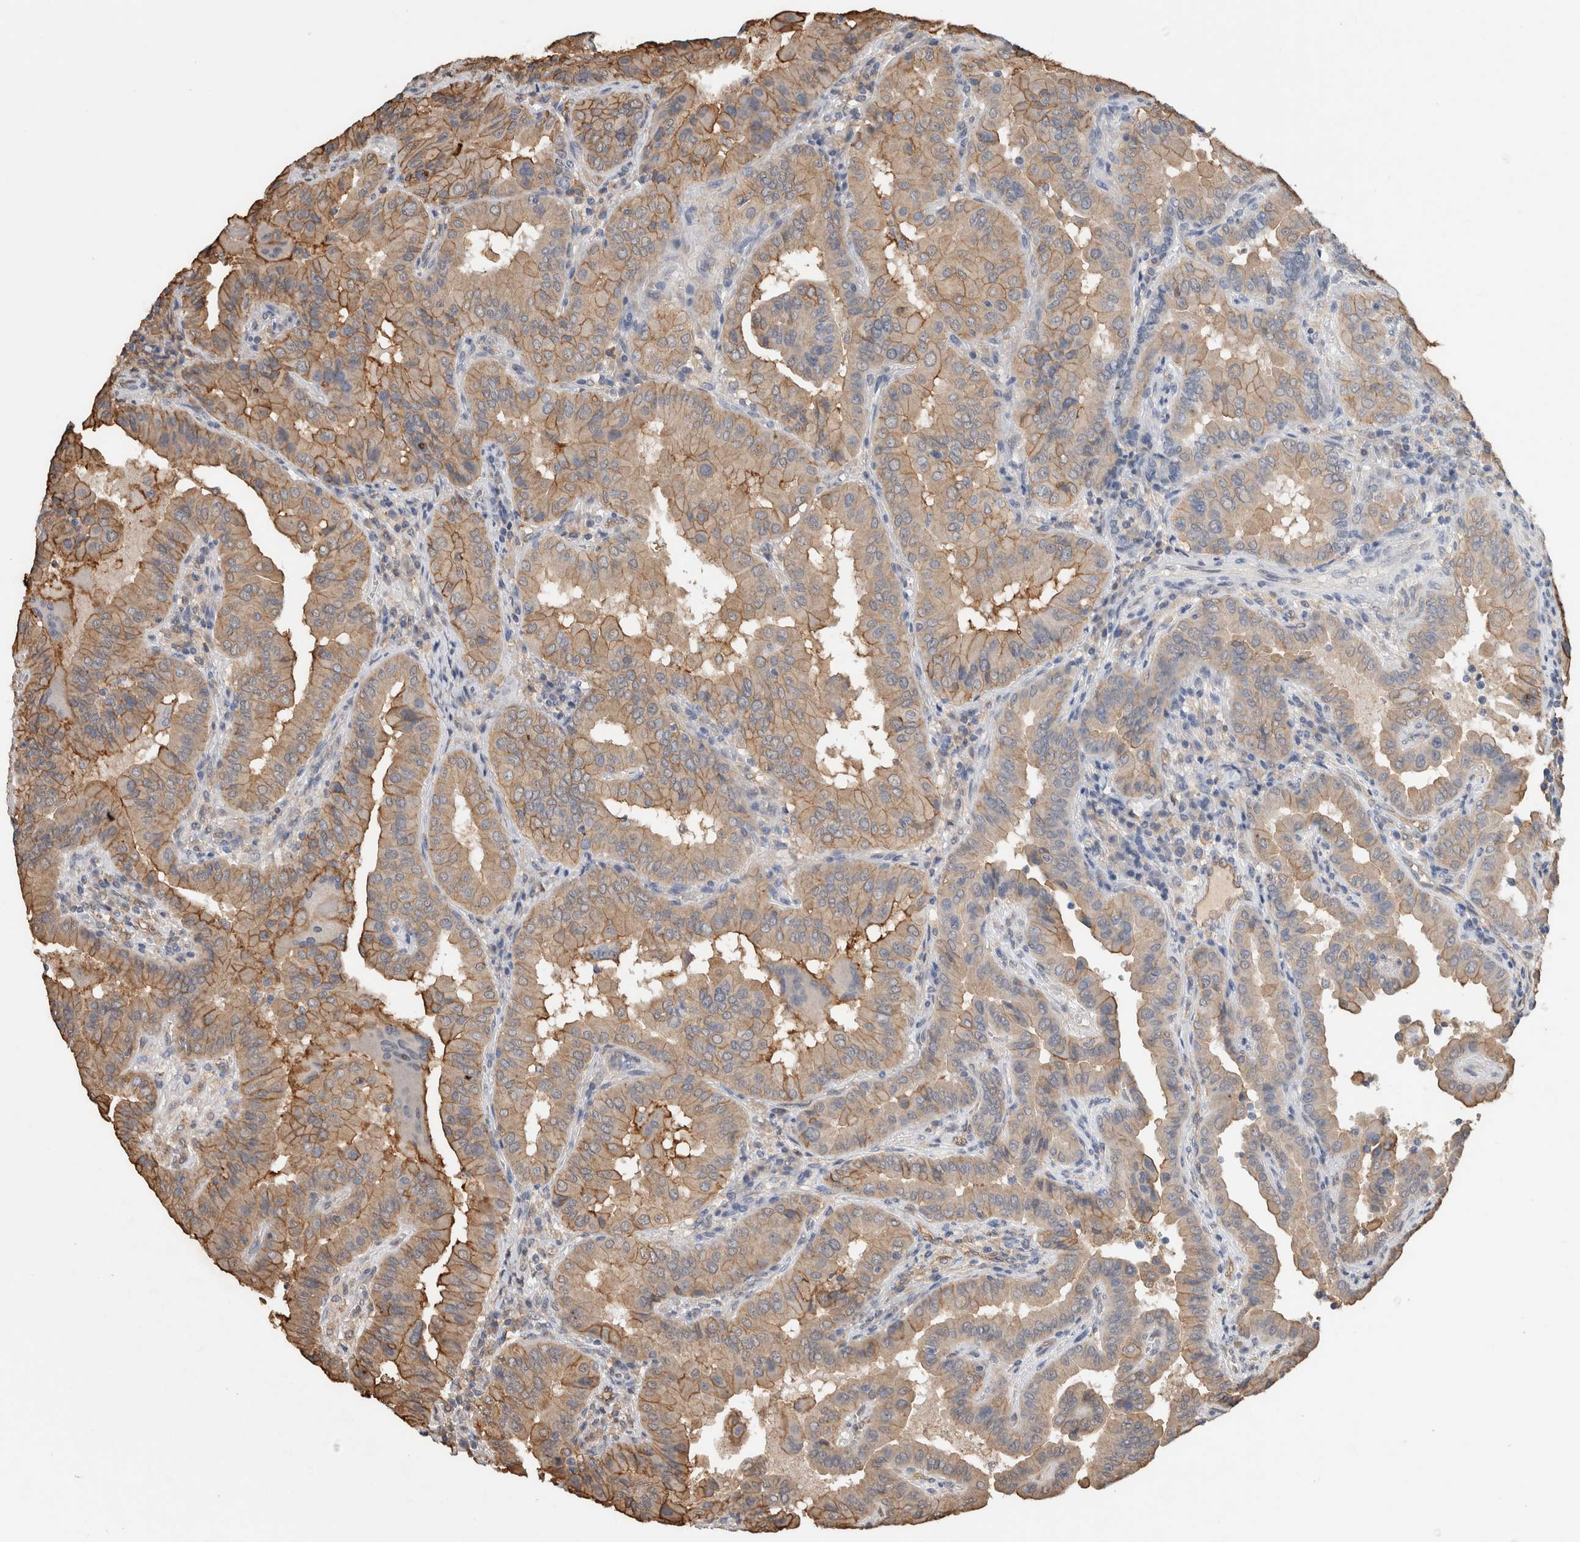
{"staining": {"intensity": "moderate", "quantity": ">75%", "location": "cytoplasmic/membranous"}, "tissue": "thyroid cancer", "cell_type": "Tumor cells", "image_type": "cancer", "snomed": [{"axis": "morphology", "description": "Papillary adenocarcinoma, NOS"}, {"axis": "topography", "description": "Thyroid gland"}], "caption": "This is a histology image of immunohistochemistry (IHC) staining of thyroid papillary adenocarcinoma, which shows moderate expression in the cytoplasmic/membranous of tumor cells.", "gene": "S100A10", "patient": {"sex": "male", "age": 33}}